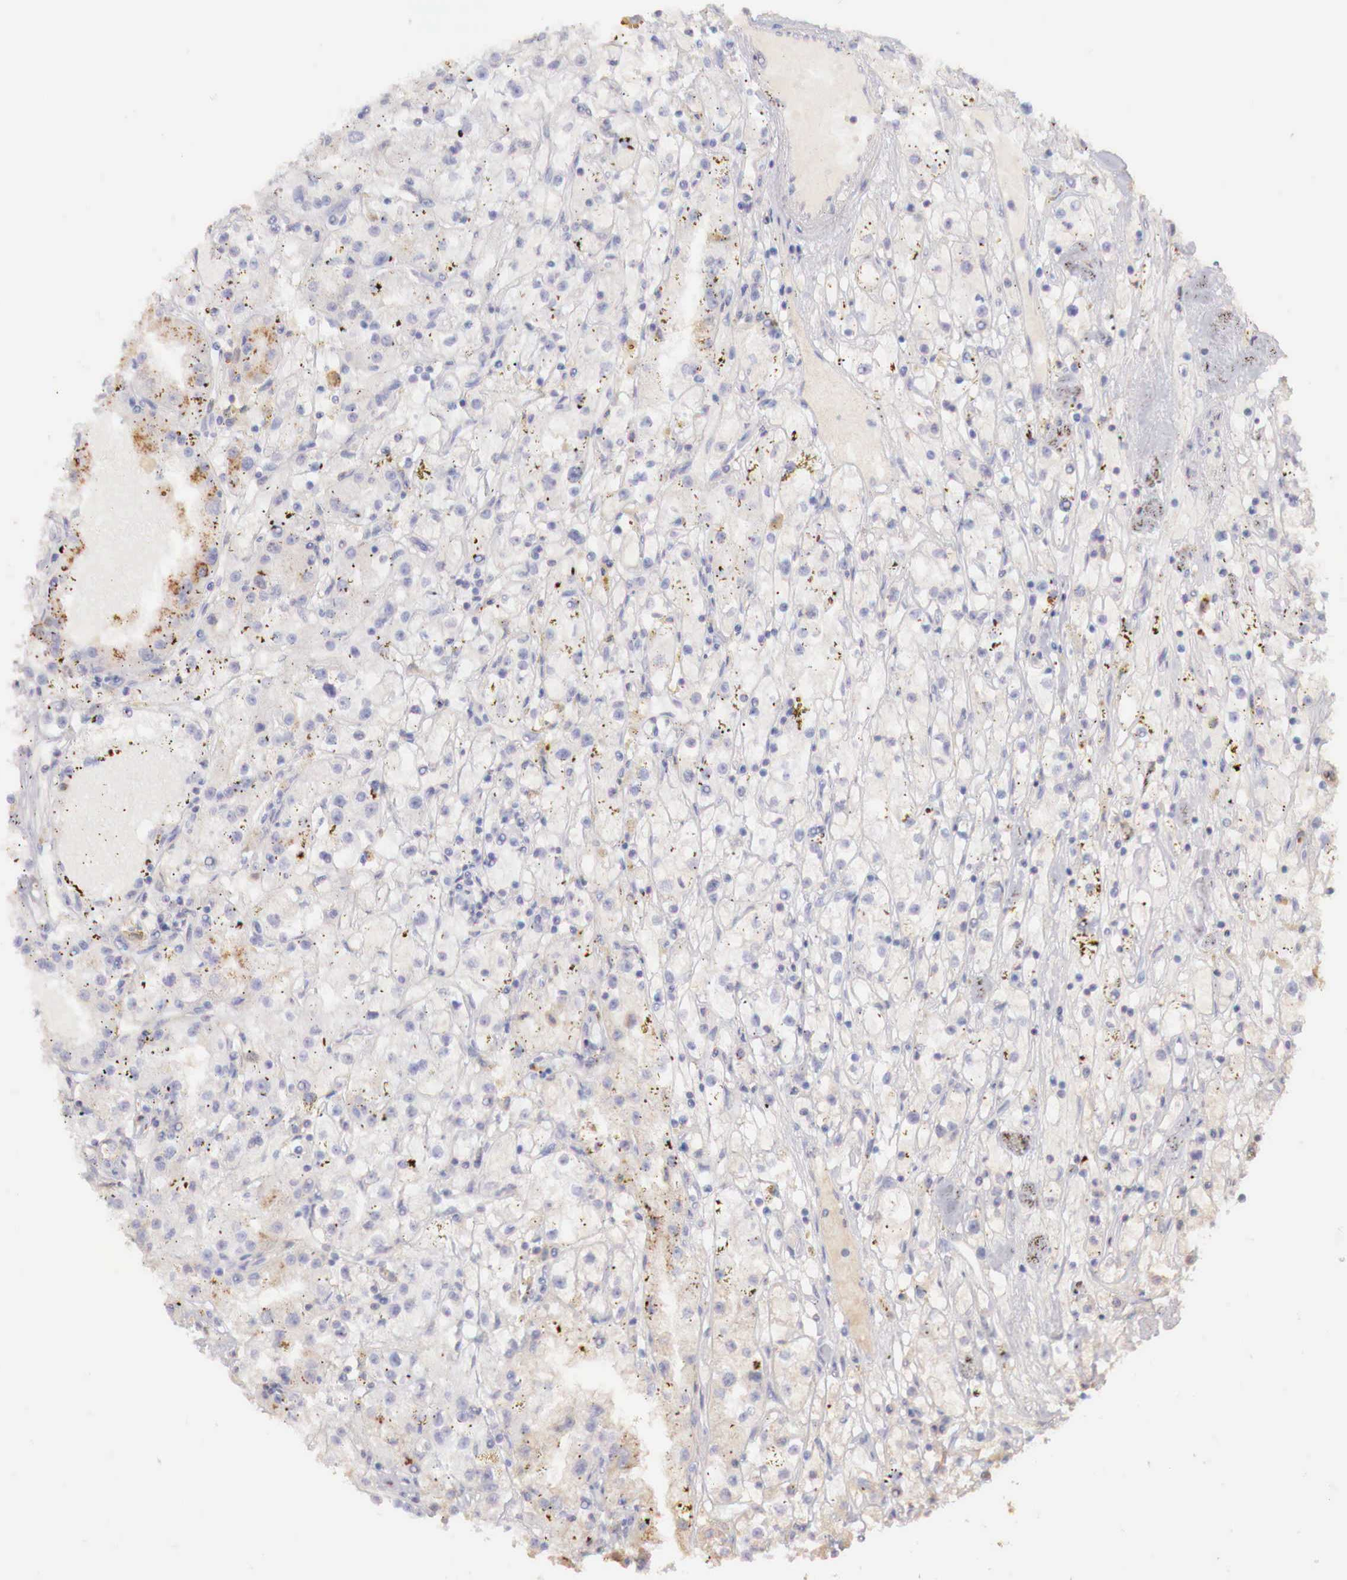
{"staining": {"intensity": "weak", "quantity": "25%-75%", "location": "cytoplasmic/membranous"}, "tissue": "renal cancer", "cell_type": "Tumor cells", "image_type": "cancer", "snomed": [{"axis": "morphology", "description": "Adenocarcinoma, NOS"}, {"axis": "topography", "description": "Kidney"}], "caption": "The immunohistochemical stain shows weak cytoplasmic/membranous positivity in tumor cells of renal adenocarcinoma tissue.", "gene": "XPNPEP2", "patient": {"sex": "male", "age": 56}}